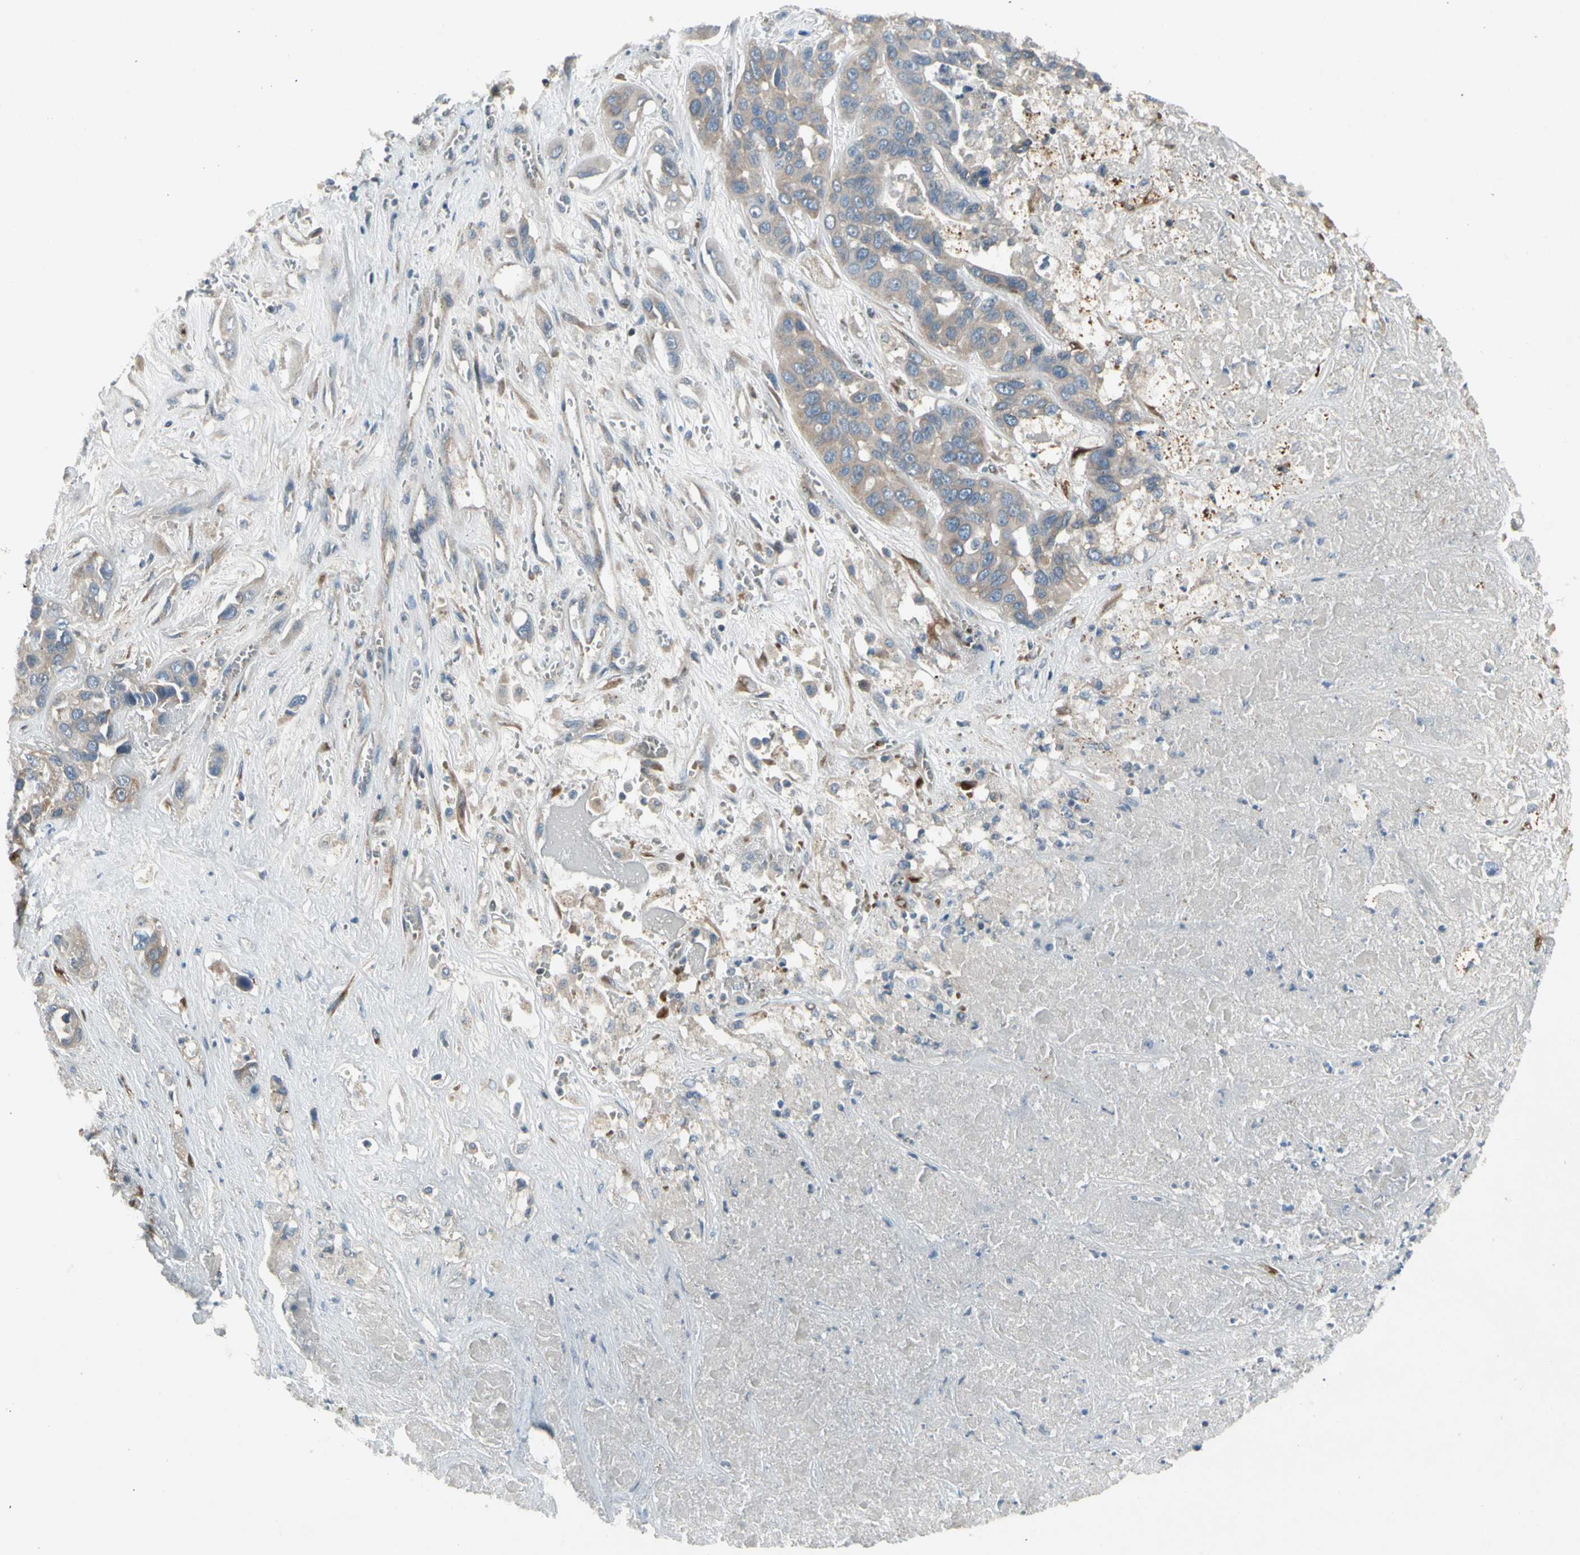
{"staining": {"intensity": "weak", "quantity": ">75%", "location": "cytoplasmic/membranous"}, "tissue": "liver cancer", "cell_type": "Tumor cells", "image_type": "cancer", "snomed": [{"axis": "morphology", "description": "Cholangiocarcinoma"}, {"axis": "topography", "description": "Liver"}], "caption": "Liver cancer (cholangiocarcinoma) stained with a protein marker displays weak staining in tumor cells.", "gene": "PANK2", "patient": {"sex": "female", "age": 52}}